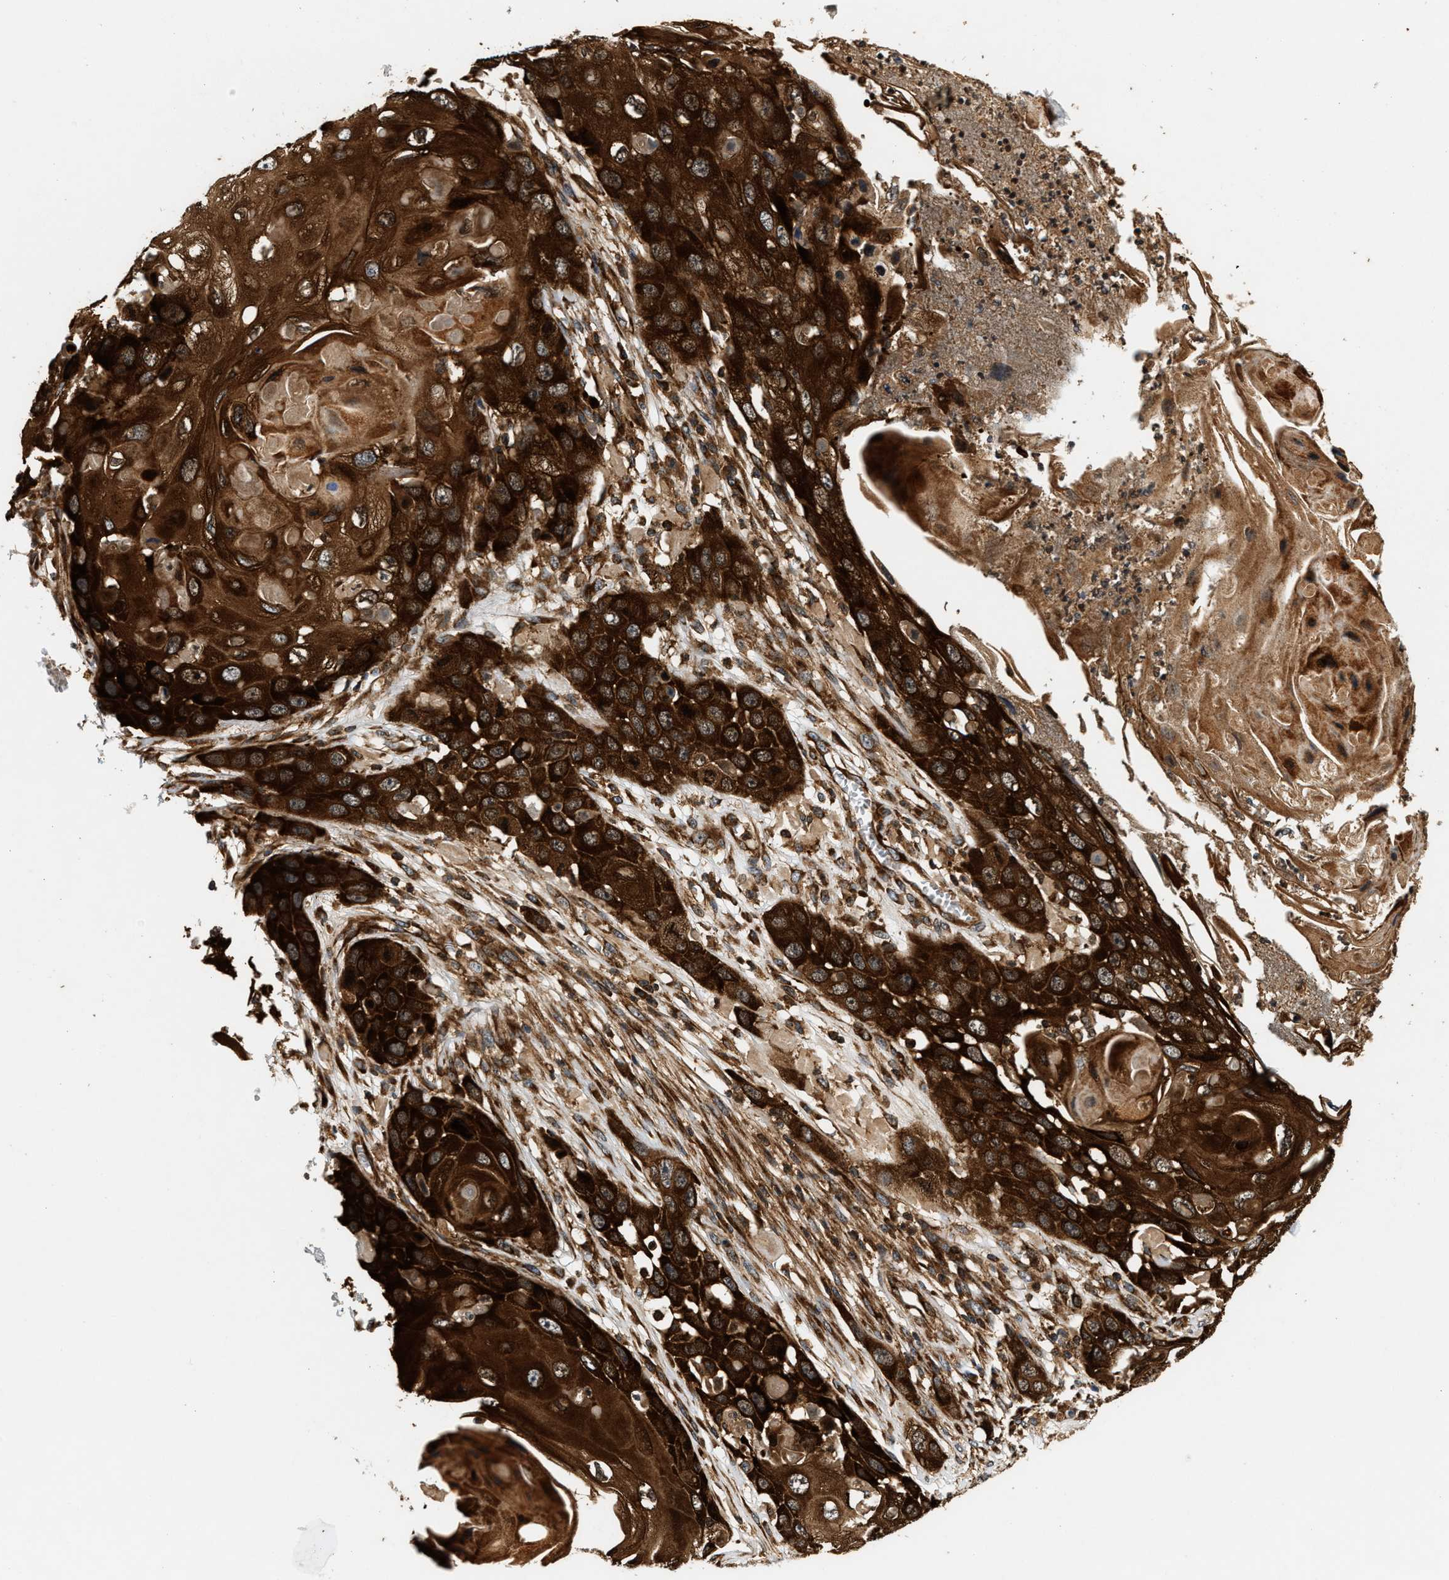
{"staining": {"intensity": "strong", "quantity": ">75%", "location": "cytoplasmic/membranous"}, "tissue": "skin cancer", "cell_type": "Tumor cells", "image_type": "cancer", "snomed": [{"axis": "morphology", "description": "Squamous cell carcinoma, NOS"}, {"axis": "topography", "description": "Skin"}], "caption": "Immunohistochemical staining of human skin cancer shows high levels of strong cytoplasmic/membranous positivity in approximately >75% of tumor cells.", "gene": "SAMD9", "patient": {"sex": "male", "age": 55}}